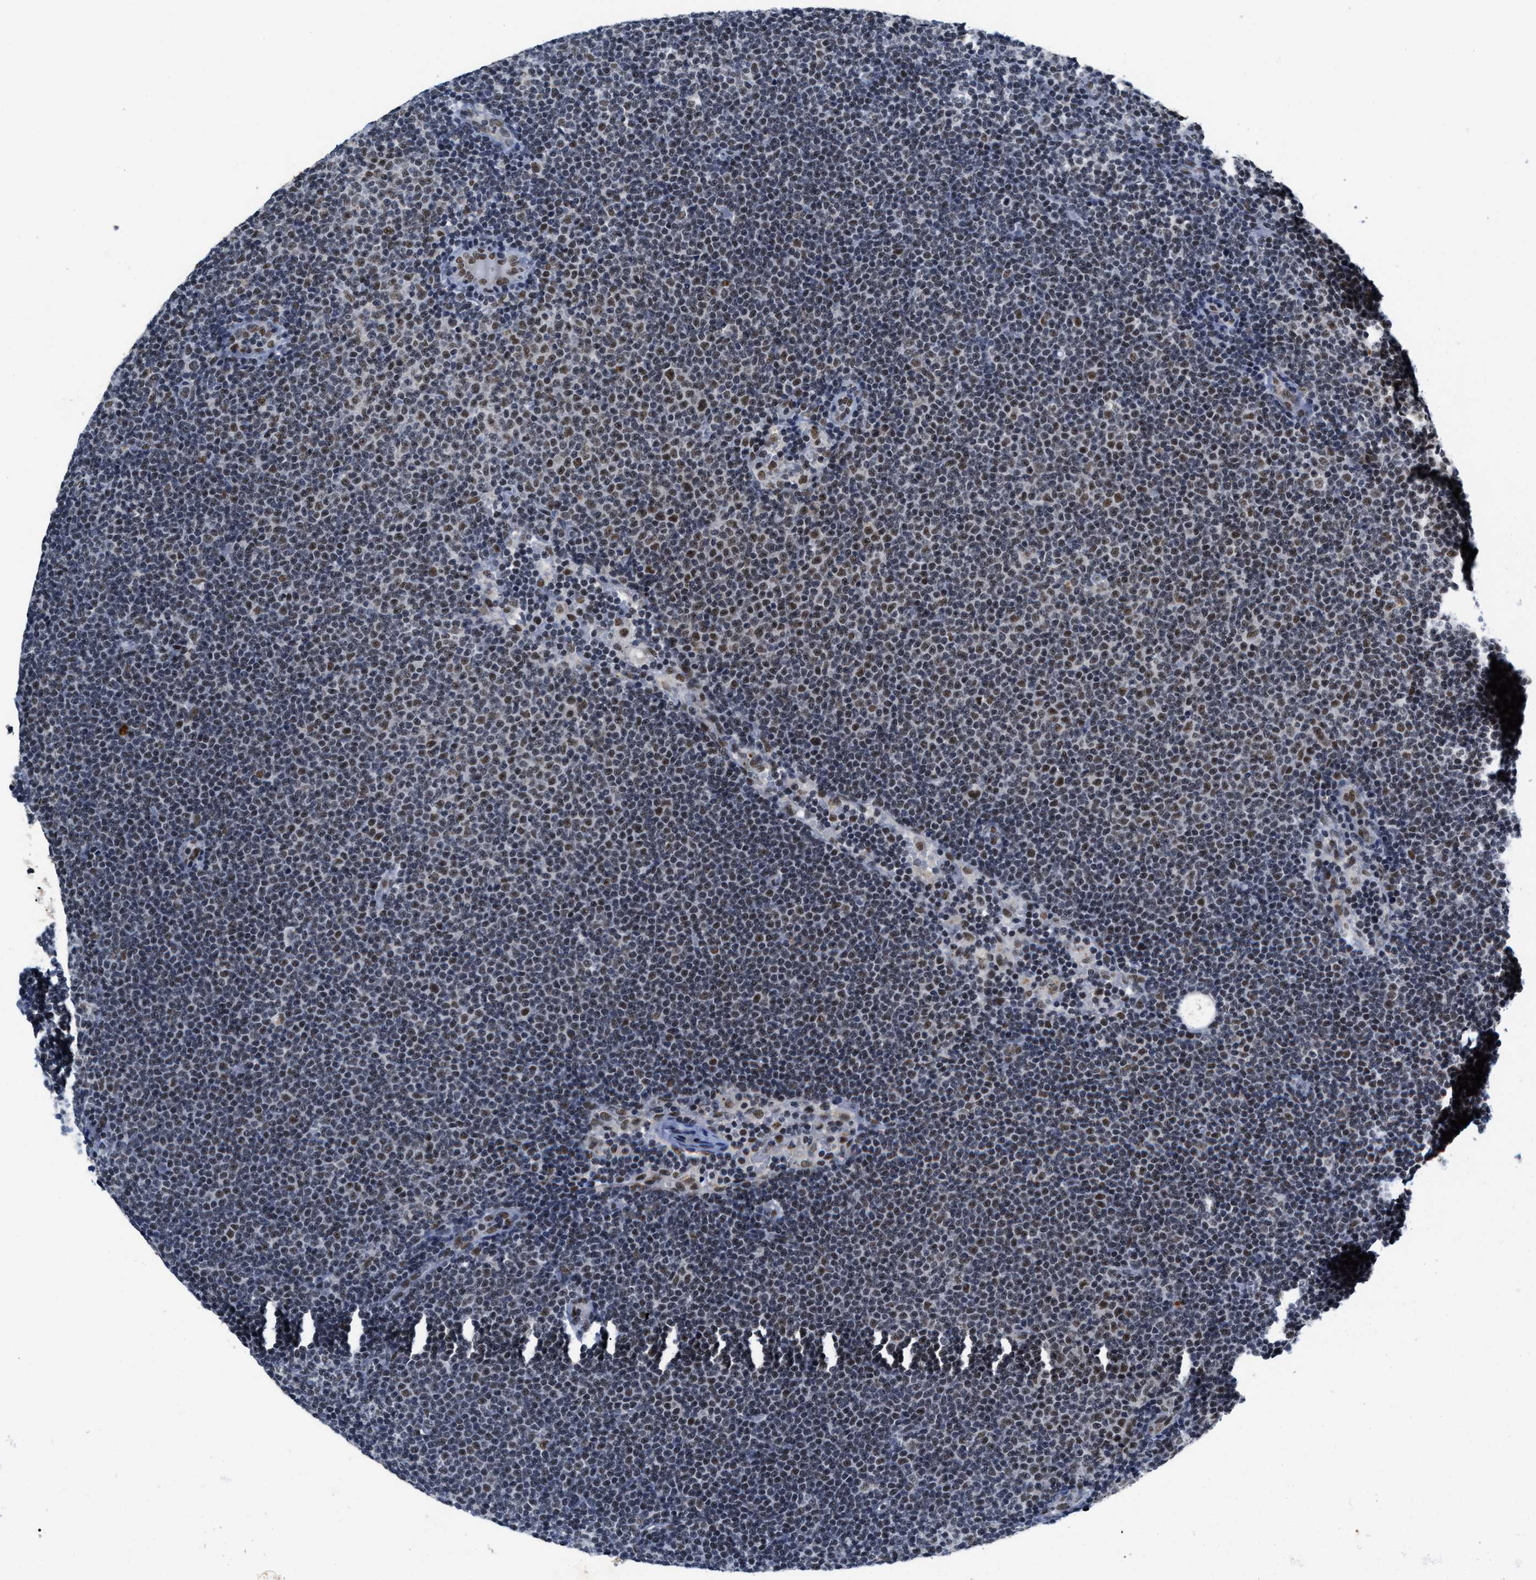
{"staining": {"intensity": "moderate", "quantity": "25%-75%", "location": "nuclear"}, "tissue": "lymphoma", "cell_type": "Tumor cells", "image_type": "cancer", "snomed": [{"axis": "morphology", "description": "Malignant lymphoma, non-Hodgkin's type, Low grade"}, {"axis": "topography", "description": "Lymph node"}], "caption": "There is medium levels of moderate nuclear staining in tumor cells of low-grade malignant lymphoma, non-Hodgkin's type, as demonstrated by immunohistochemical staining (brown color).", "gene": "INIP", "patient": {"sex": "female", "age": 53}}